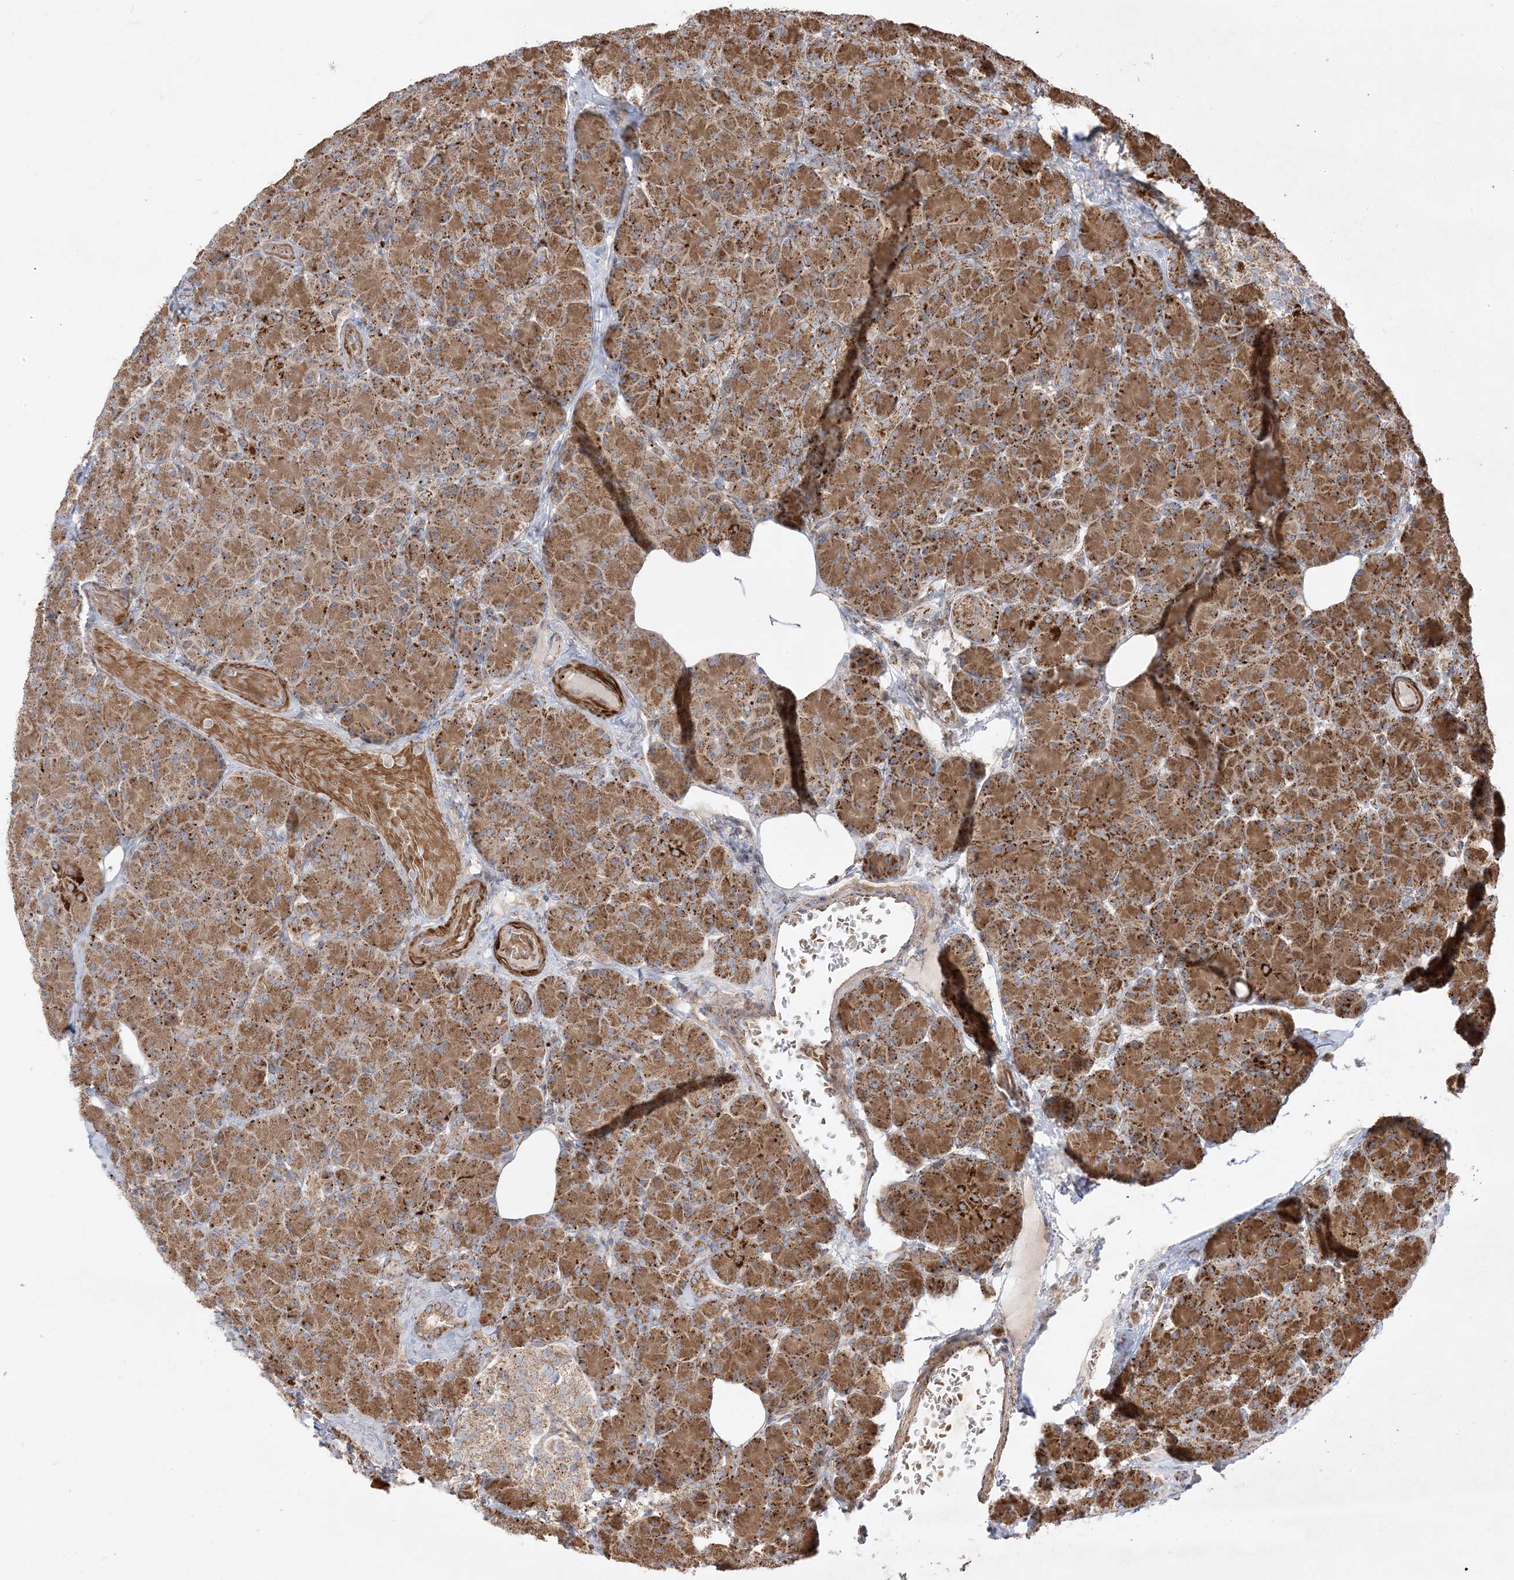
{"staining": {"intensity": "strong", "quantity": ">75%", "location": "cytoplasmic/membranous"}, "tissue": "pancreas", "cell_type": "Exocrine glandular cells", "image_type": "normal", "snomed": [{"axis": "morphology", "description": "Normal tissue, NOS"}, {"axis": "topography", "description": "Pancreas"}], "caption": "Pancreas stained with DAB (3,3'-diaminobenzidine) immunohistochemistry (IHC) displays high levels of strong cytoplasmic/membranous positivity in approximately >75% of exocrine glandular cells.", "gene": "AARS2", "patient": {"sex": "female", "age": 43}}